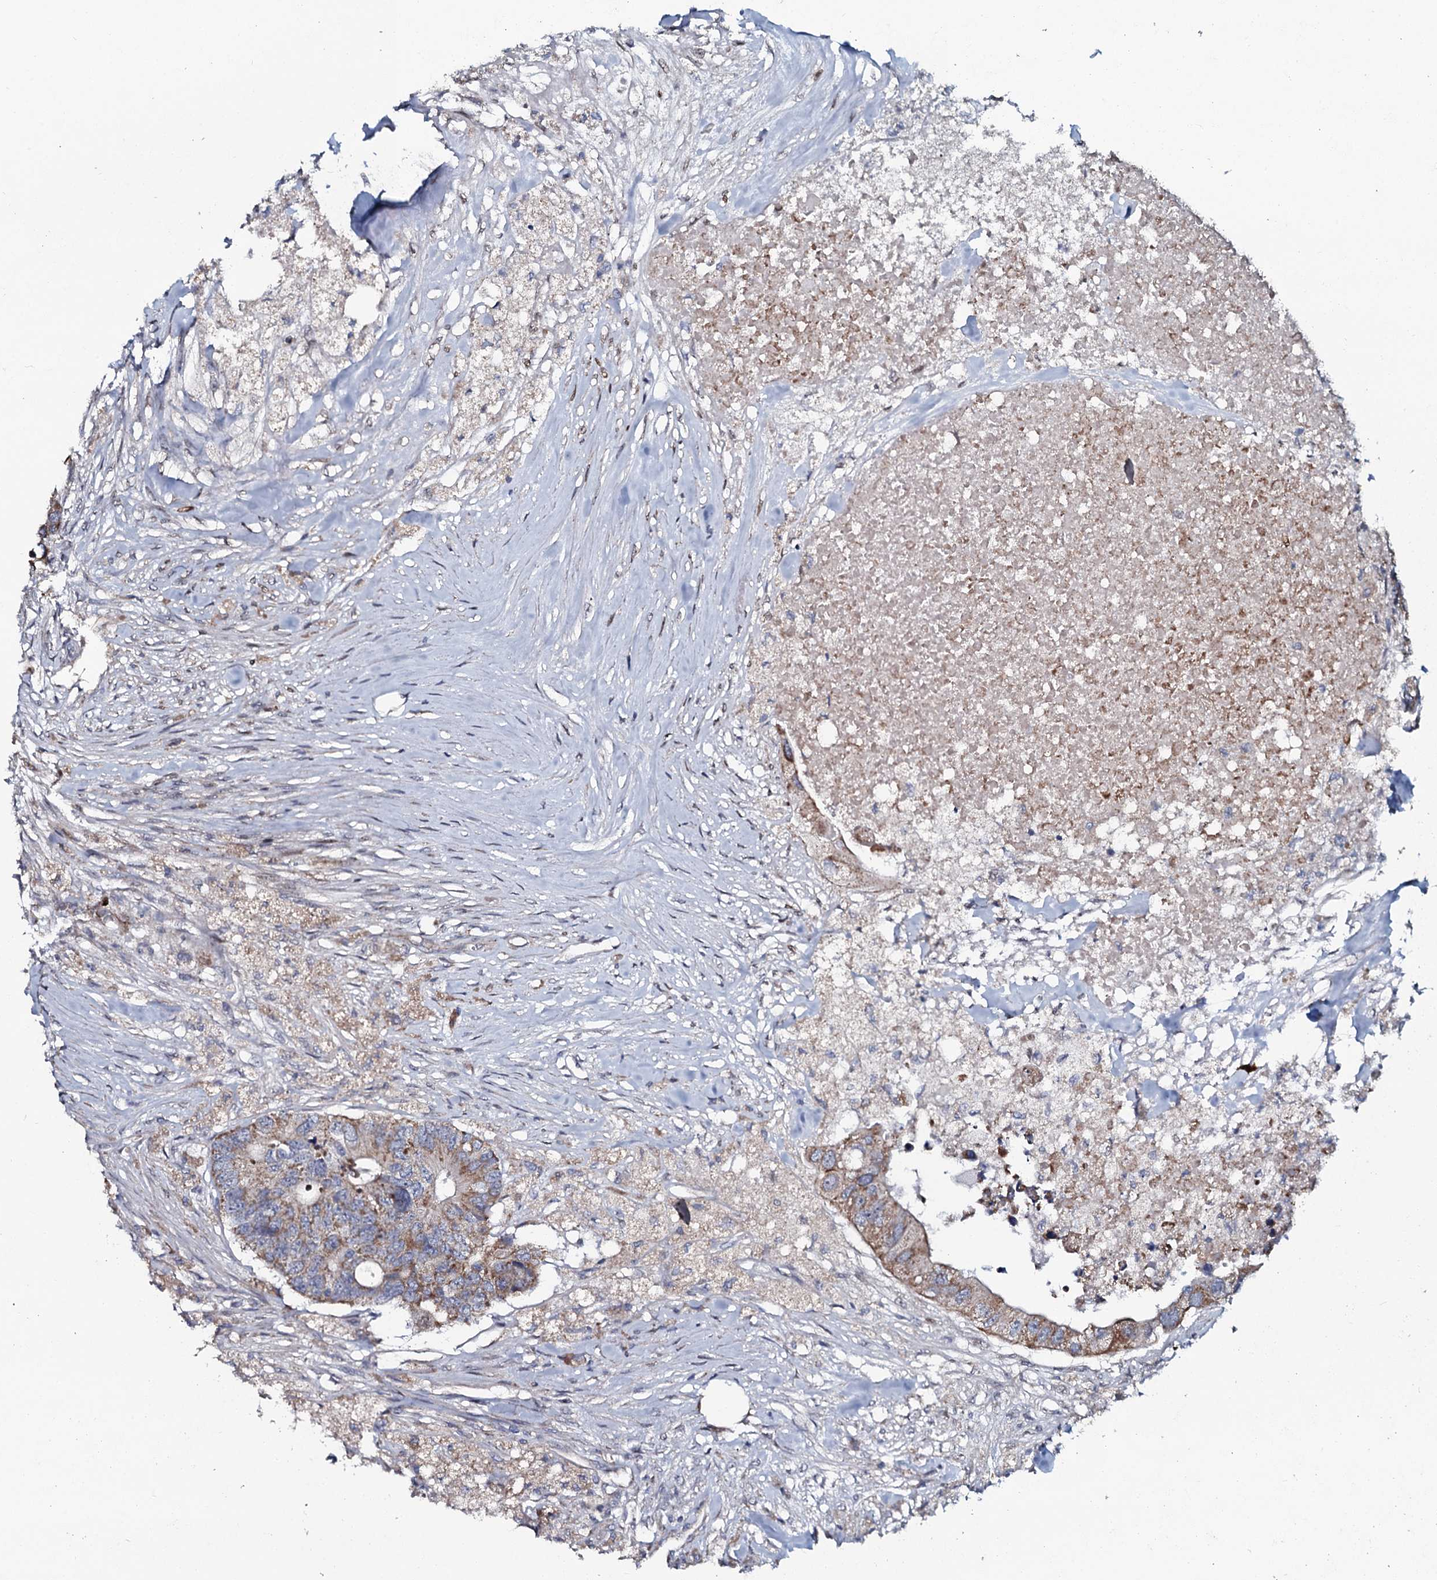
{"staining": {"intensity": "moderate", "quantity": ">75%", "location": "cytoplasmic/membranous"}, "tissue": "colorectal cancer", "cell_type": "Tumor cells", "image_type": "cancer", "snomed": [{"axis": "morphology", "description": "Adenocarcinoma, NOS"}, {"axis": "topography", "description": "Colon"}], "caption": "A micrograph showing moderate cytoplasmic/membranous expression in approximately >75% of tumor cells in colorectal cancer, as visualized by brown immunohistochemical staining.", "gene": "KCTD4", "patient": {"sex": "male", "age": 71}}